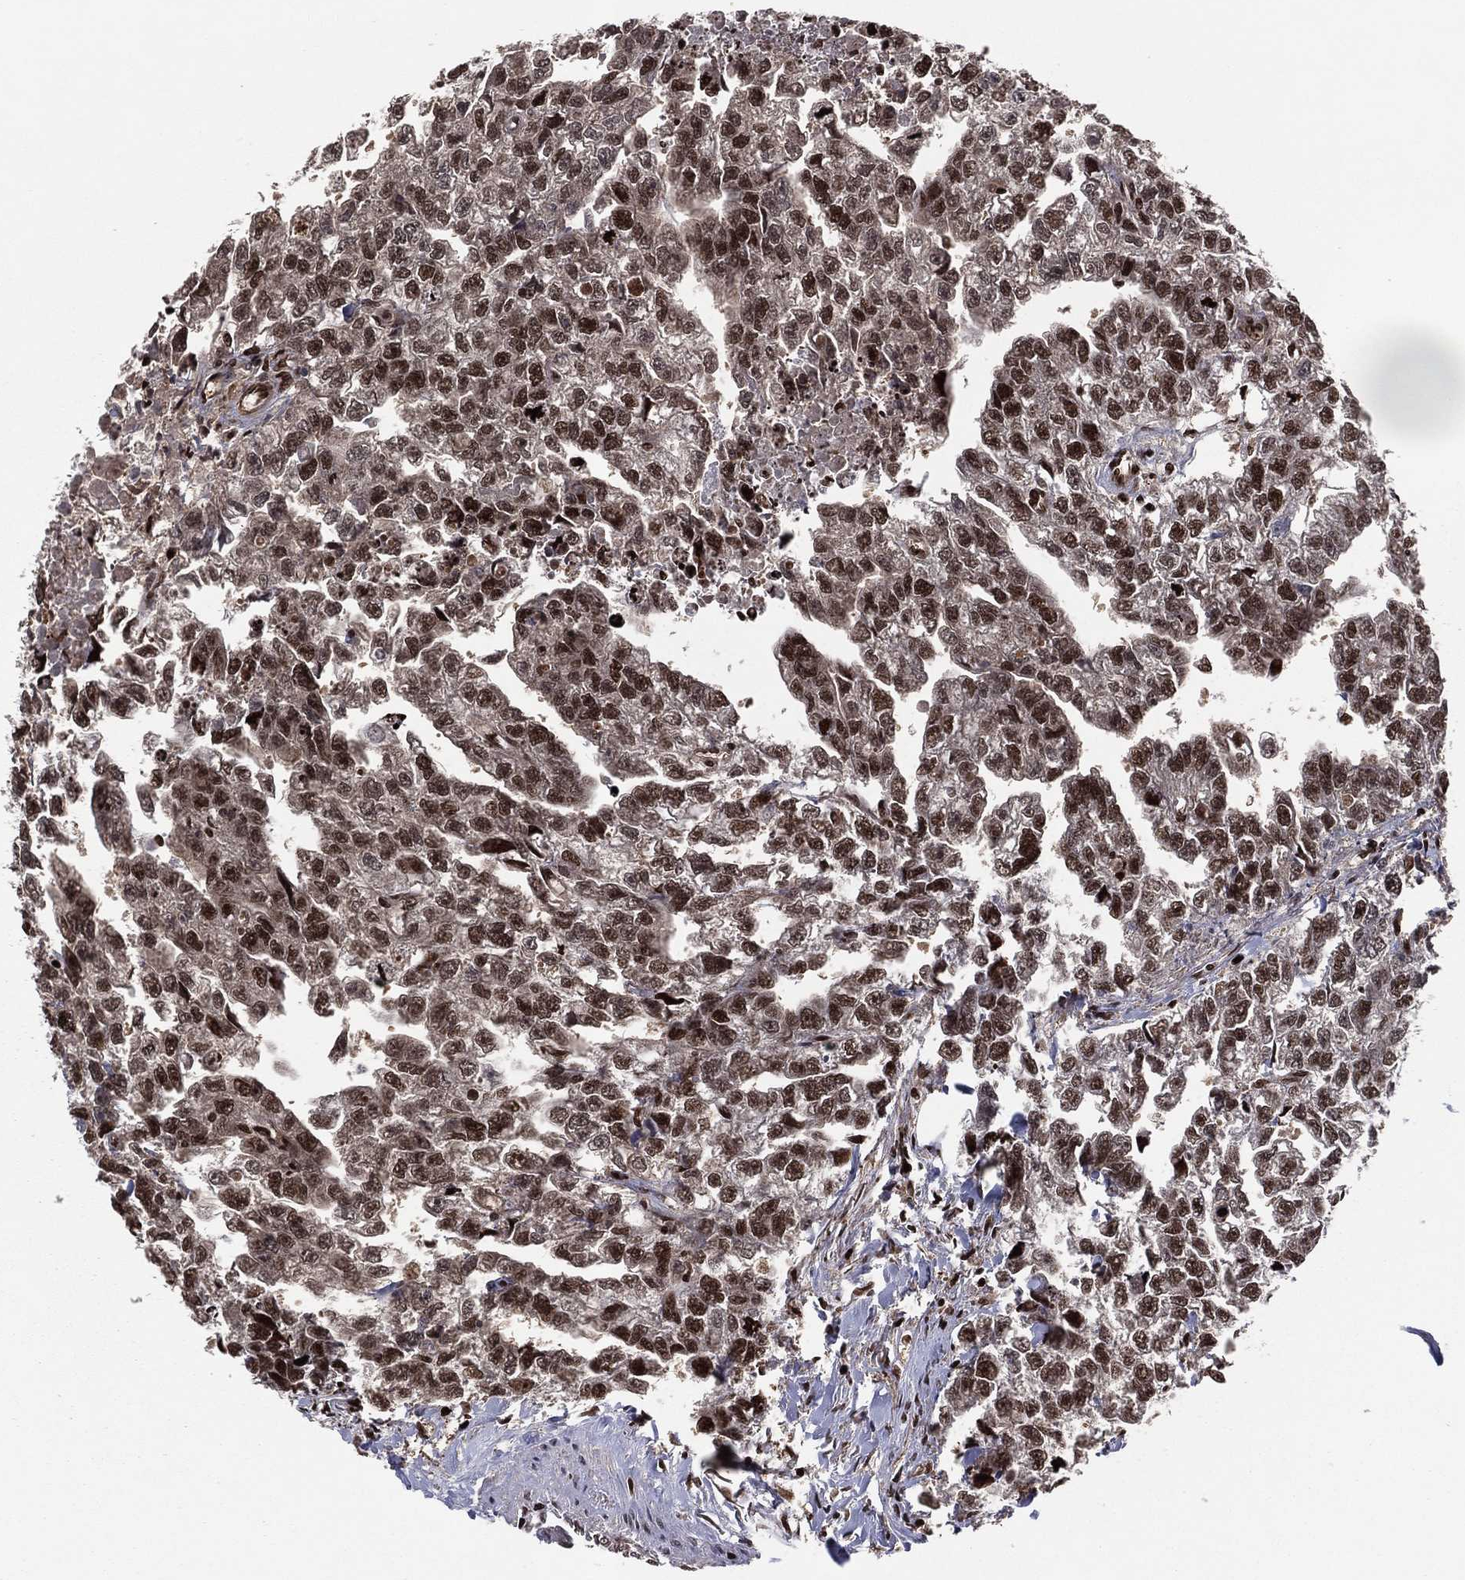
{"staining": {"intensity": "strong", "quantity": ">75%", "location": "nuclear"}, "tissue": "testis cancer", "cell_type": "Tumor cells", "image_type": "cancer", "snomed": [{"axis": "morphology", "description": "Carcinoma, Embryonal, NOS"}, {"axis": "morphology", "description": "Teratoma, malignant, NOS"}, {"axis": "topography", "description": "Testis"}], "caption": "Immunohistochemistry photomicrograph of human testis embryonal carcinoma stained for a protein (brown), which shows high levels of strong nuclear staining in about >75% of tumor cells.", "gene": "PSMA1", "patient": {"sex": "male", "age": 44}}